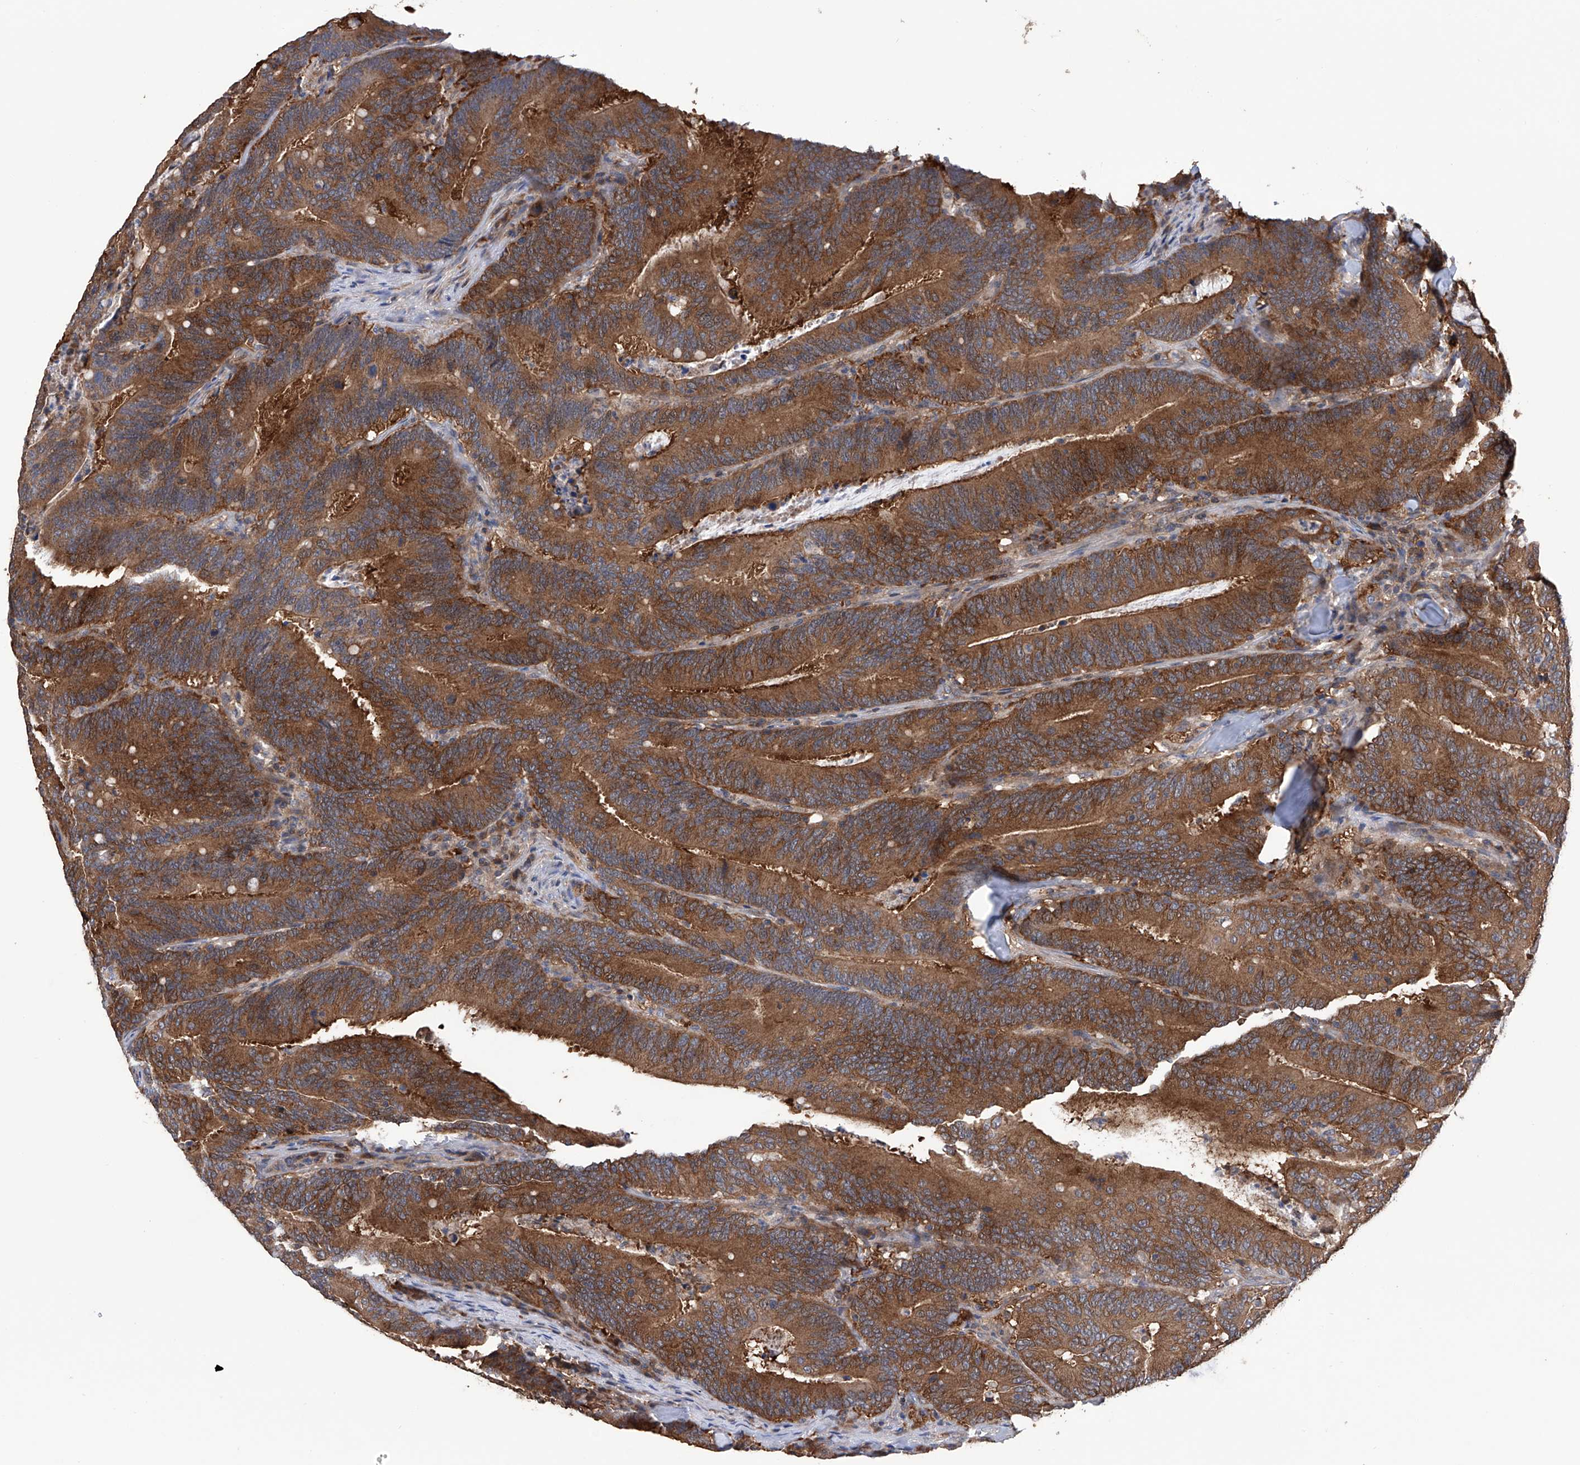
{"staining": {"intensity": "strong", "quantity": ">75%", "location": "cytoplasmic/membranous"}, "tissue": "colorectal cancer", "cell_type": "Tumor cells", "image_type": "cancer", "snomed": [{"axis": "morphology", "description": "Adenocarcinoma, NOS"}, {"axis": "topography", "description": "Colon"}], "caption": "Colorectal cancer stained with DAB IHC exhibits high levels of strong cytoplasmic/membranous expression in approximately >75% of tumor cells. (DAB (3,3'-diaminobenzidine) = brown stain, brightfield microscopy at high magnification).", "gene": "NUDT17", "patient": {"sex": "female", "age": 66}}